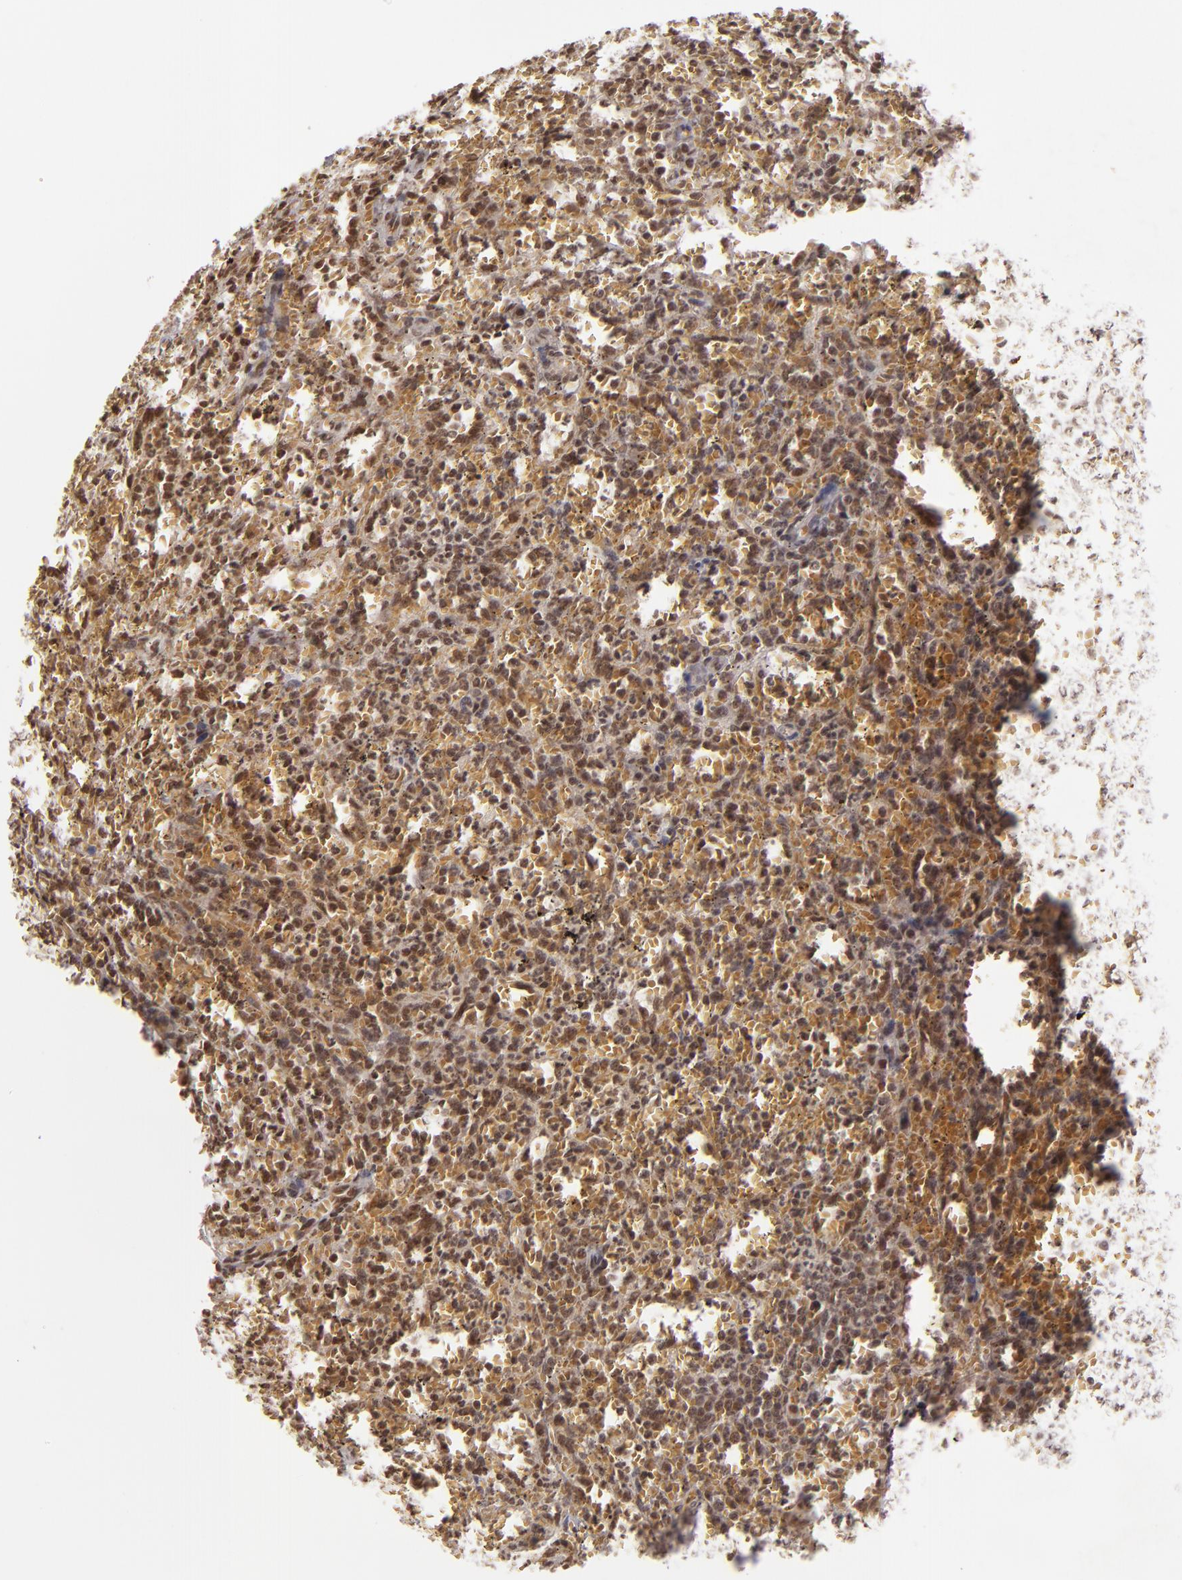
{"staining": {"intensity": "weak", "quantity": "25%-75%", "location": "nuclear"}, "tissue": "lymphoma", "cell_type": "Tumor cells", "image_type": "cancer", "snomed": [{"axis": "morphology", "description": "Malignant lymphoma, non-Hodgkin's type, Low grade"}, {"axis": "topography", "description": "Spleen"}], "caption": "Lymphoma tissue demonstrates weak nuclear positivity in approximately 25%-75% of tumor cells, visualized by immunohistochemistry. (brown staining indicates protein expression, while blue staining denotes nuclei).", "gene": "CUL3", "patient": {"sex": "female", "age": 64}}